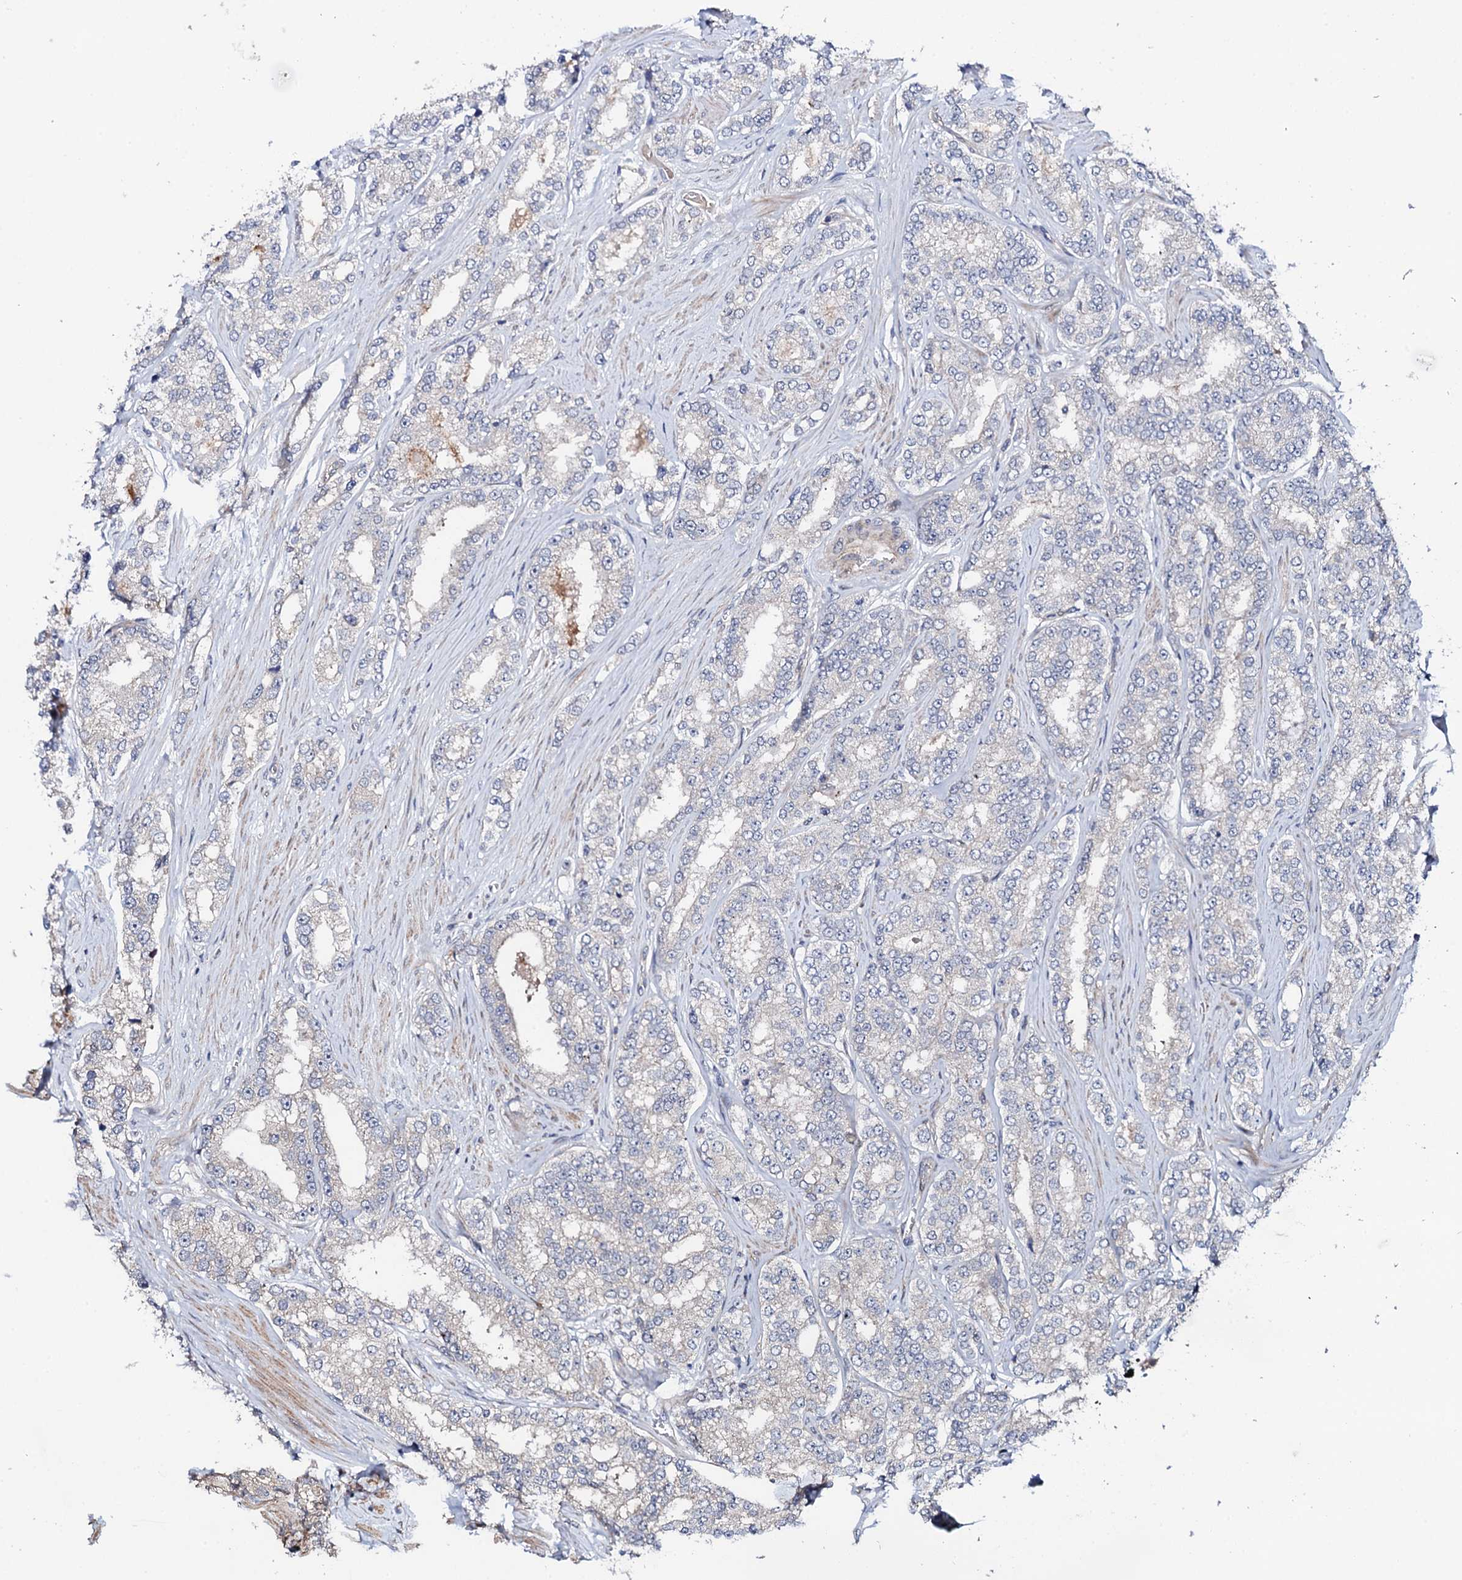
{"staining": {"intensity": "negative", "quantity": "none", "location": "none"}, "tissue": "prostate cancer", "cell_type": "Tumor cells", "image_type": "cancer", "snomed": [{"axis": "morphology", "description": "Normal tissue, NOS"}, {"axis": "morphology", "description": "Adenocarcinoma, High grade"}, {"axis": "topography", "description": "Prostate"}], "caption": "Human prostate cancer stained for a protein using IHC exhibits no staining in tumor cells.", "gene": "CIAO2A", "patient": {"sex": "male", "age": 83}}